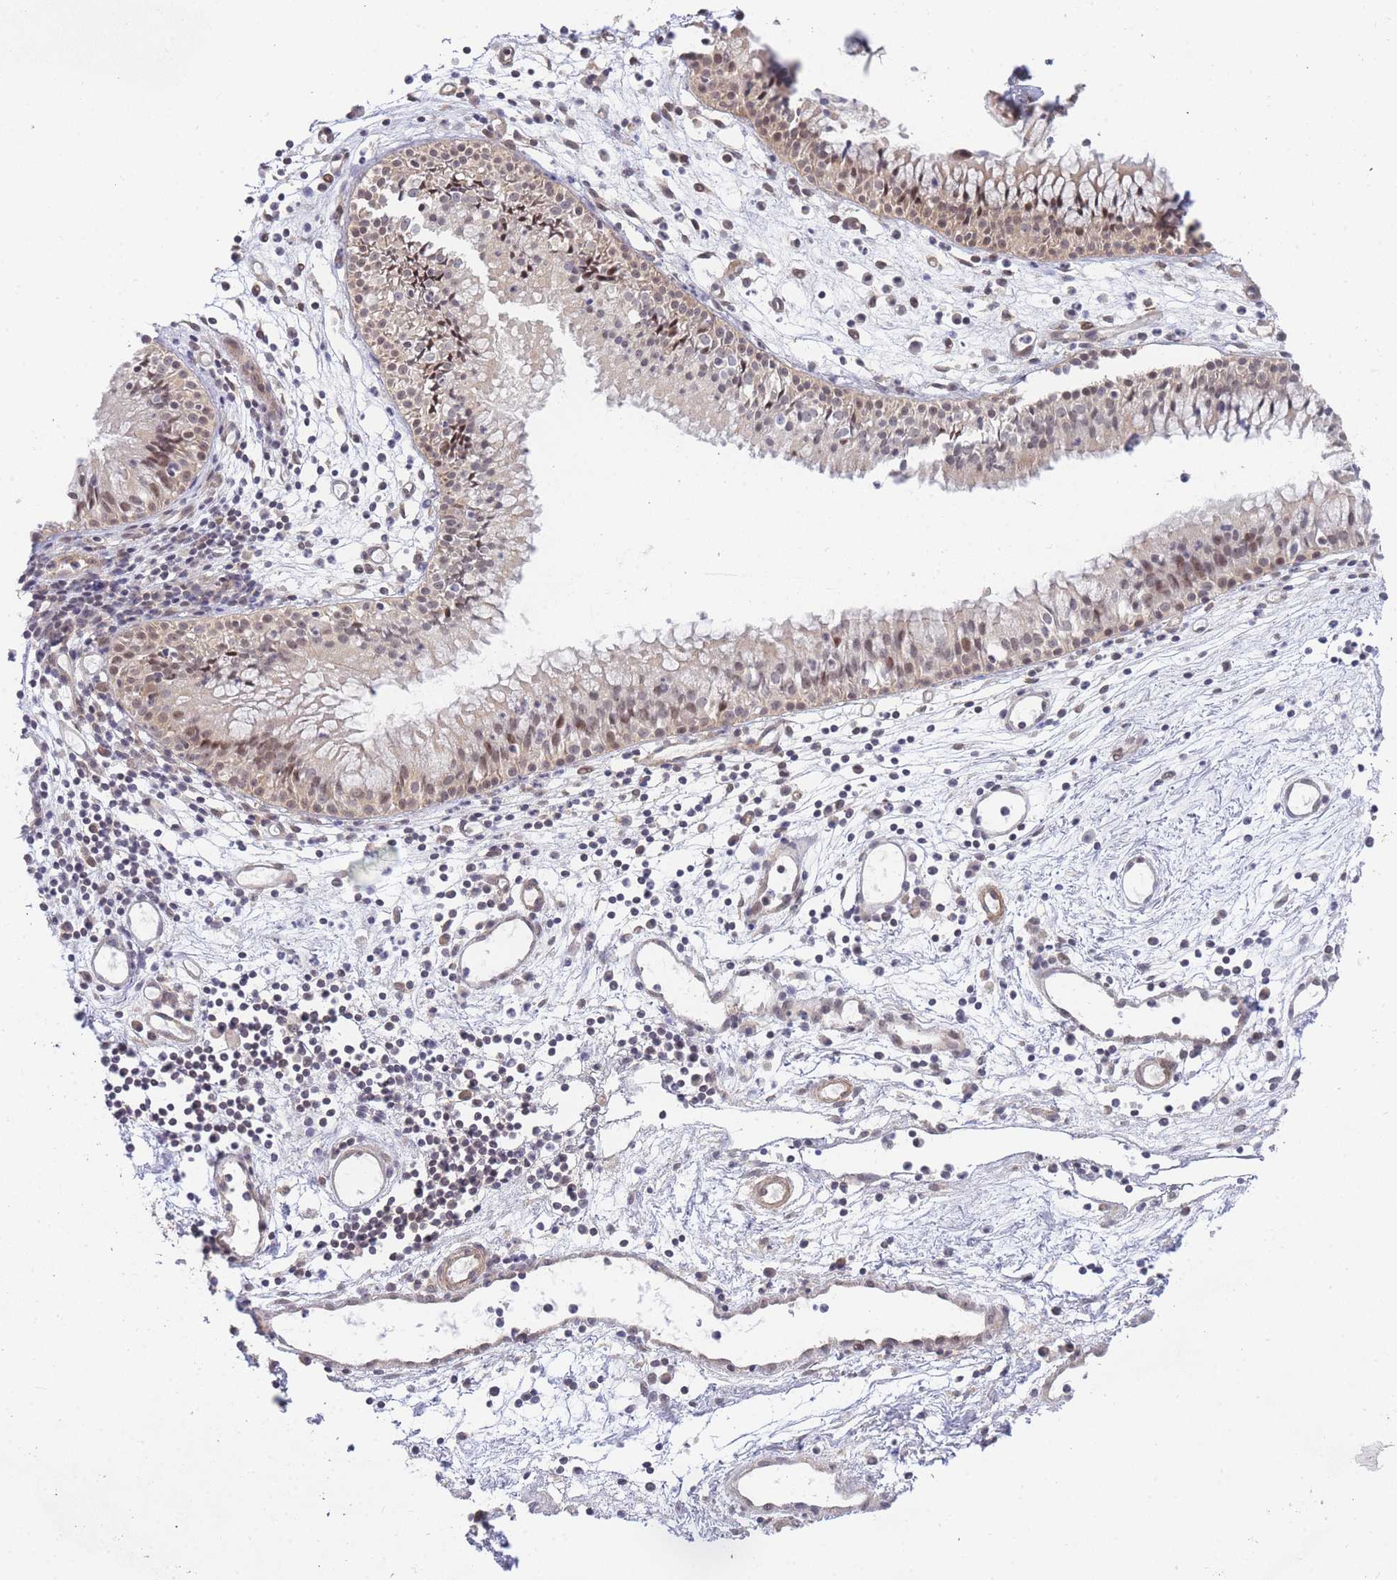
{"staining": {"intensity": "moderate", "quantity": ">75%", "location": "cytoplasmic/membranous,nuclear"}, "tissue": "nasopharynx", "cell_type": "Respiratory epithelial cells", "image_type": "normal", "snomed": [{"axis": "morphology", "description": "Normal tissue, NOS"}, {"axis": "topography", "description": "Nasopharynx"}], "caption": "Immunohistochemical staining of benign human nasopharynx reveals moderate cytoplasmic/membranous,nuclear protein expression in approximately >75% of respiratory epithelial cells. Immunohistochemistry (ihc) stains the protein in brown and the nuclei are stained blue.", "gene": "KIAA1191", "patient": {"sex": "male", "age": 82}}